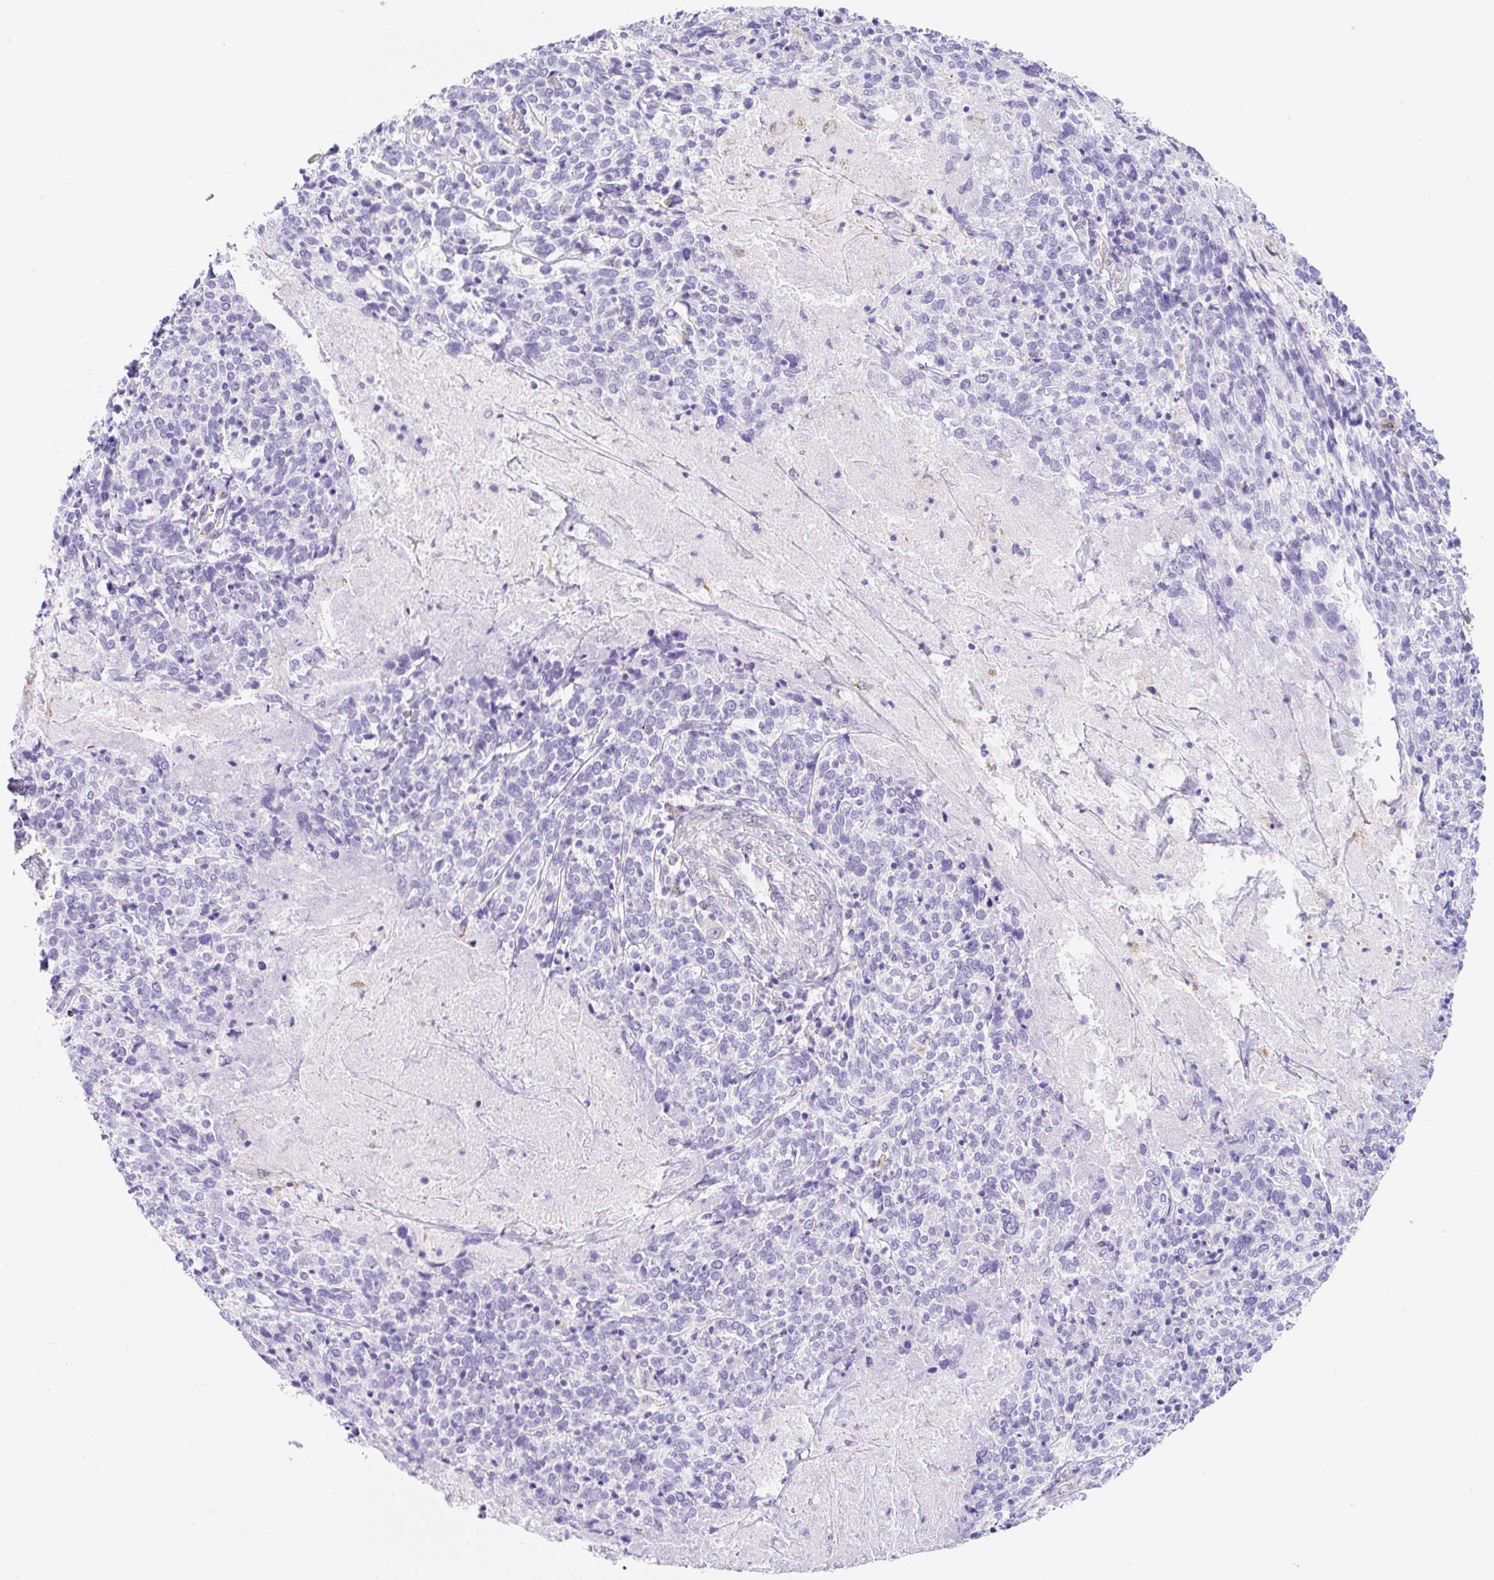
{"staining": {"intensity": "negative", "quantity": "none", "location": "none"}, "tissue": "cervical cancer", "cell_type": "Tumor cells", "image_type": "cancer", "snomed": [{"axis": "morphology", "description": "Squamous cell carcinoma, NOS"}, {"axis": "topography", "description": "Cervix"}], "caption": "Cervical squamous cell carcinoma was stained to show a protein in brown. There is no significant expression in tumor cells. (Brightfield microscopy of DAB (3,3'-diaminobenzidine) immunohistochemistry at high magnification).", "gene": "DKK4", "patient": {"sex": "female", "age": 46}}